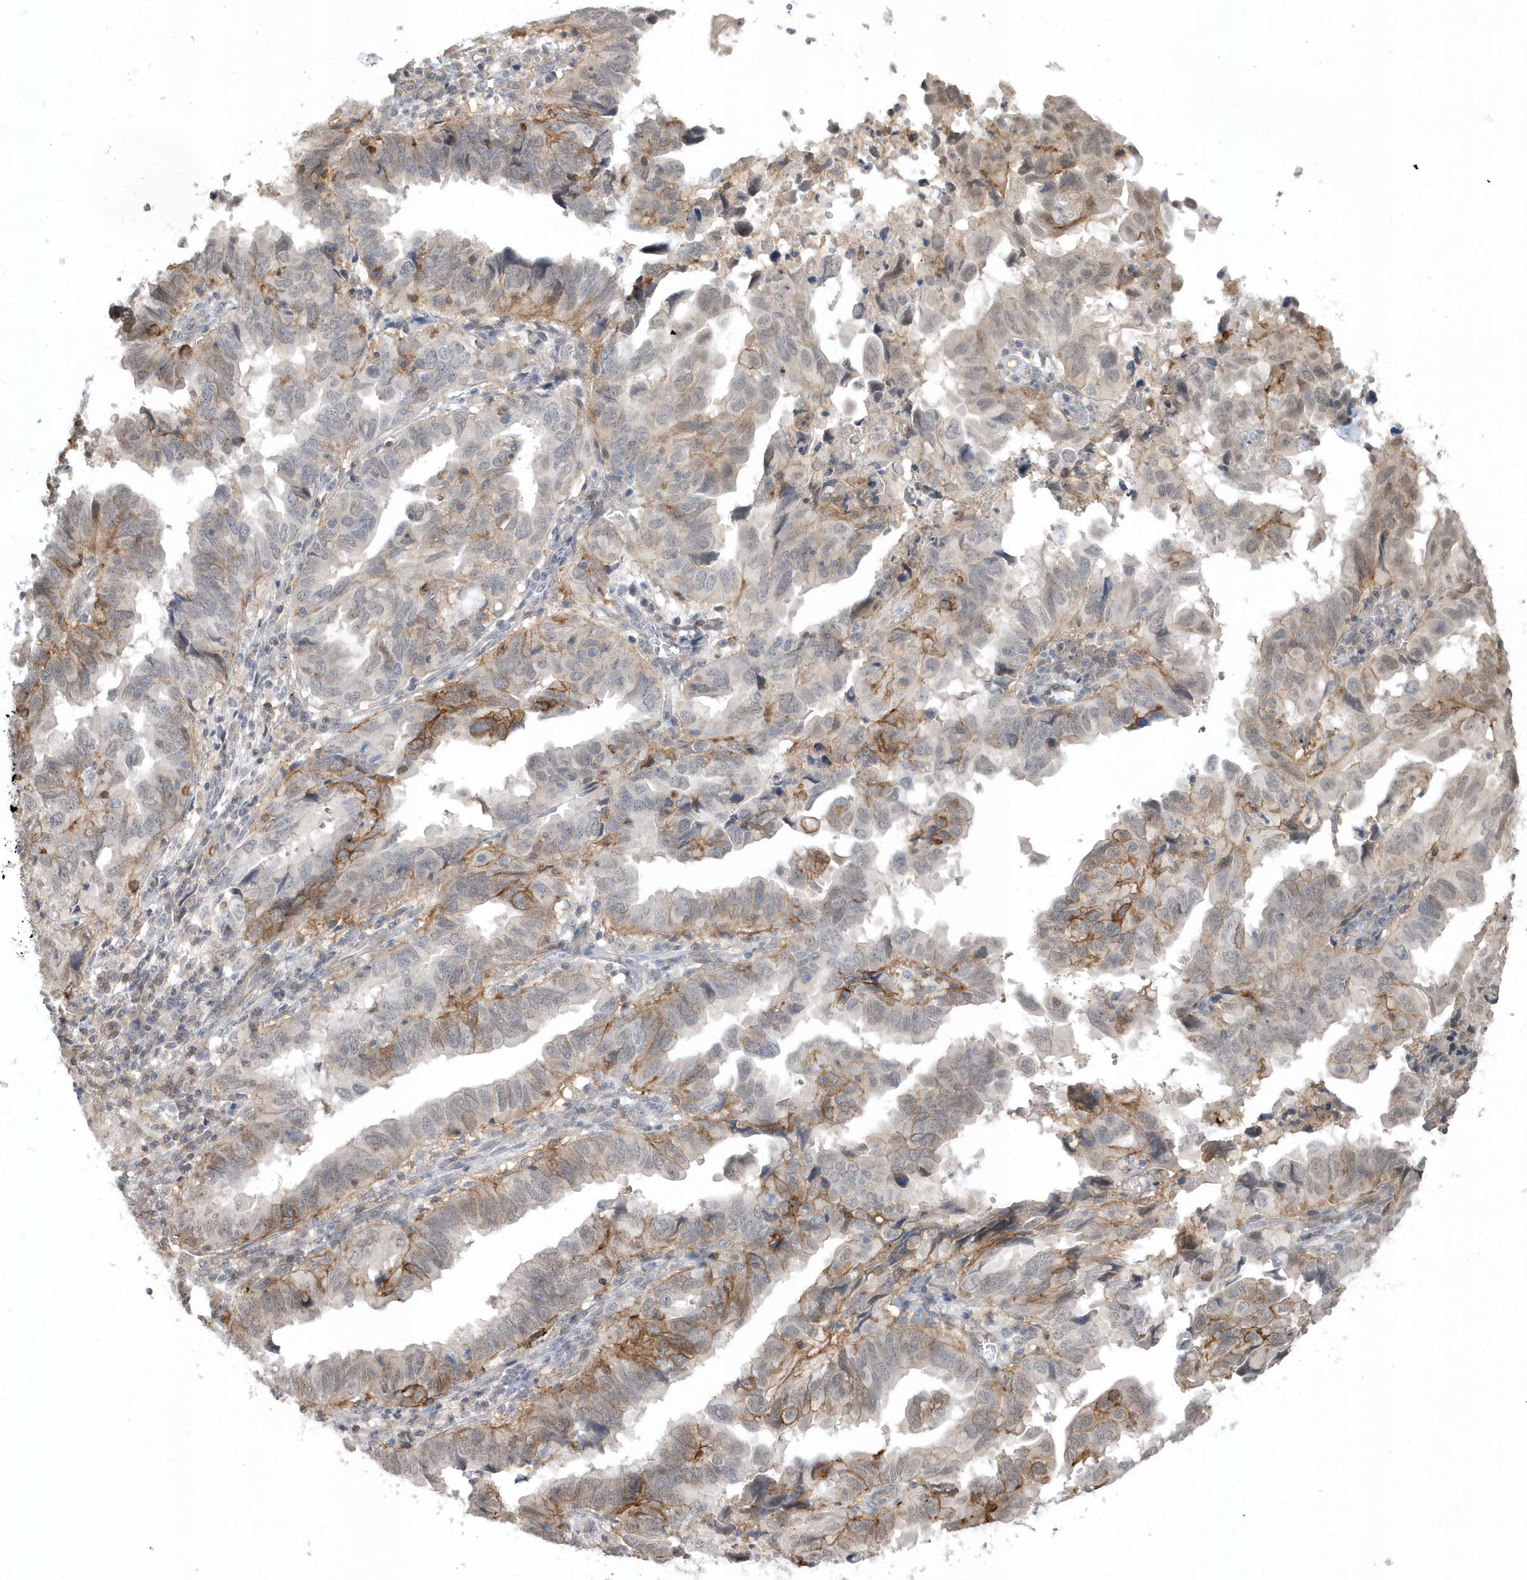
{"staining": {"intensity": "moderate", "quantity": "<25%", "location": "cytoplasmic/membranous"}, "tissue": "endometrial cancer", "cell_type": "Tumor cells", "image_type": "cancer", "snomed": [{"axis": "morphology", "description": "Adenocarcinoma, NOS"}, {"axis": "topography", "description": "Uterus"}], "caption": "There is low levels of moderate cytoplasmic/membranous staining in tumor cells of adenocarcinoma (endometrial), as demonstrated by immunohistochemical staining (brown color).", "gene": "CRIP3", "patient": {"sex": "female", "age": 77}}